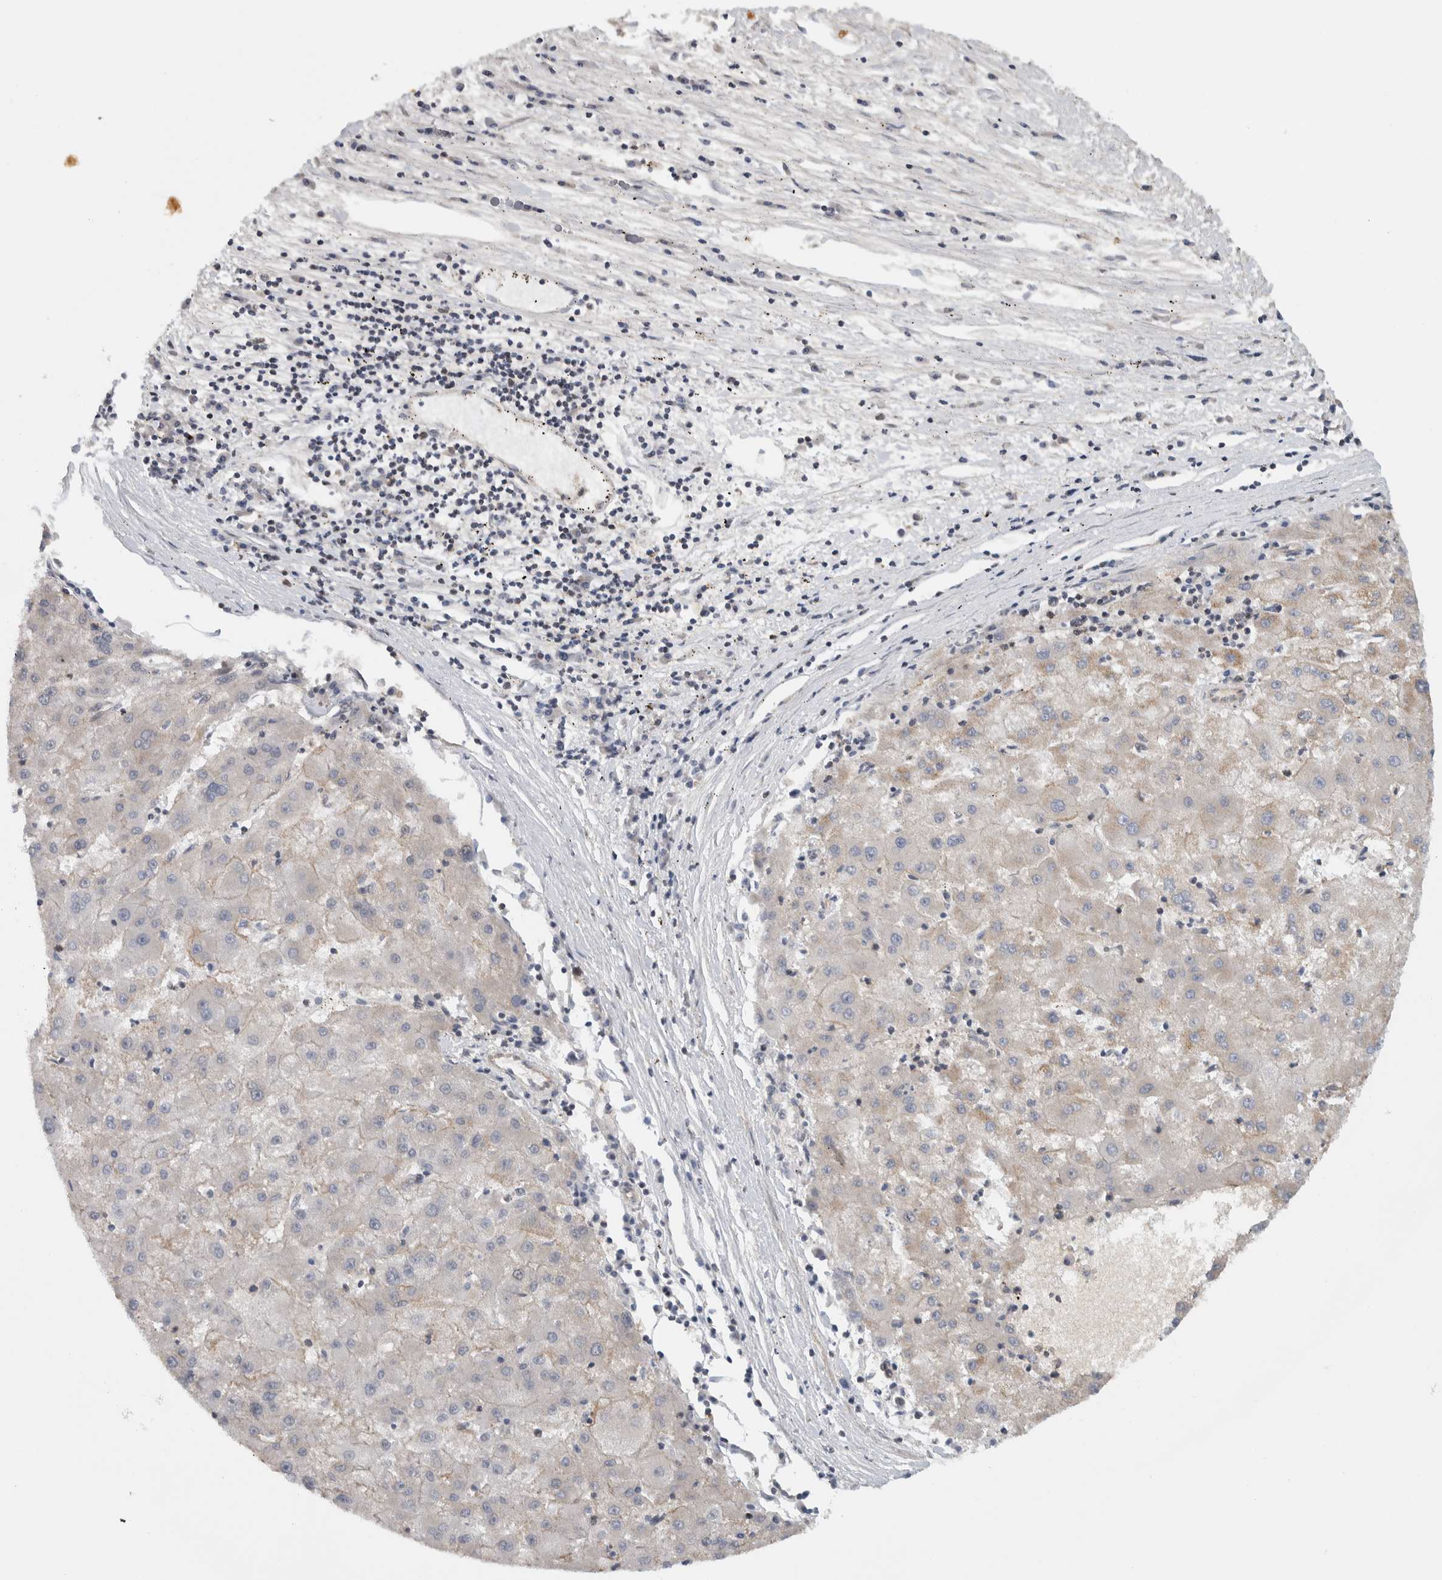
{"staining": {"intensity": "weak", "quantity": "<25%", "location": "cytoplasmic/membranous"}, "tissue": "liver cancer", "cell_type": "Tumor cells", "image_type": "cancer", "snomed": [{"axis": "morphology", "description": "Carcinoma, Hepatocellular, NOS"}, {"axis": "topography", "description": "Liver"}], "caption": "The IHC histopathology image has no significant staining in tumor cells of liver cancer tissue.", "gene": "MSL1", "patient": {"sex": "male", "age": 72}}